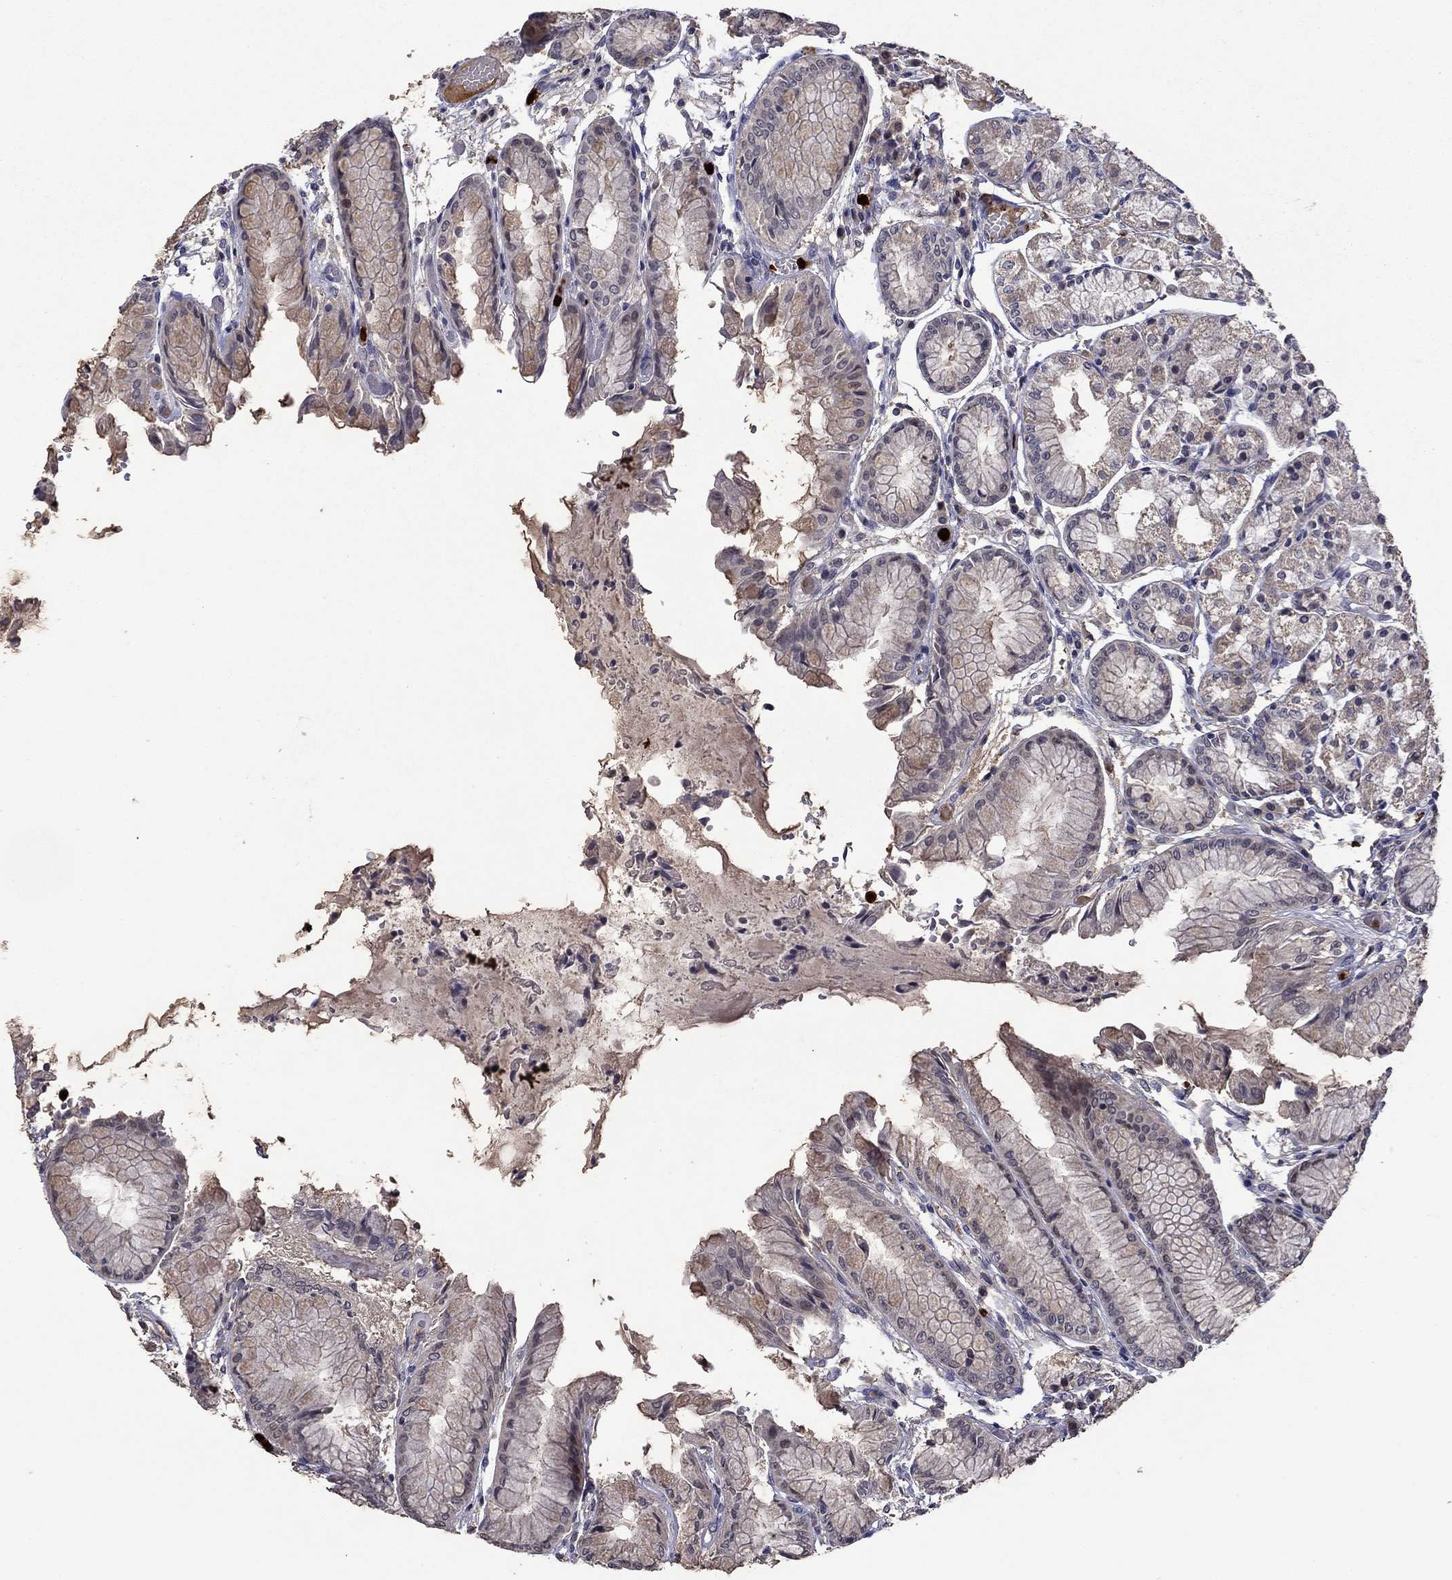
{"staining": {"intensity": "moderate", "quantity": "<25%", "location": "cytoplasmic/membranous"}, "tissue": "stomach", "cell_type": "Glandular cells", "image_type": "normal", "snomed": [{"axis": "morphology", "description": "Normal tissue, NOS"}, {"axis": "topography", "description": "Stomach, upper"}], "caption": "High-magnification brightfield microscopy of normal stomach stained with DAB (brown) and counterstained with hematoxylin (blue). glandular cells exhibit moderate cytoplasmic/membranous positivity is seen in about<25% of cells. Immunohistochemistry (ihc) stains the protein in brown and the nuclei are stained blue.", "gene": "SATB1", "patient": {"sex": "male", "age": 72}}